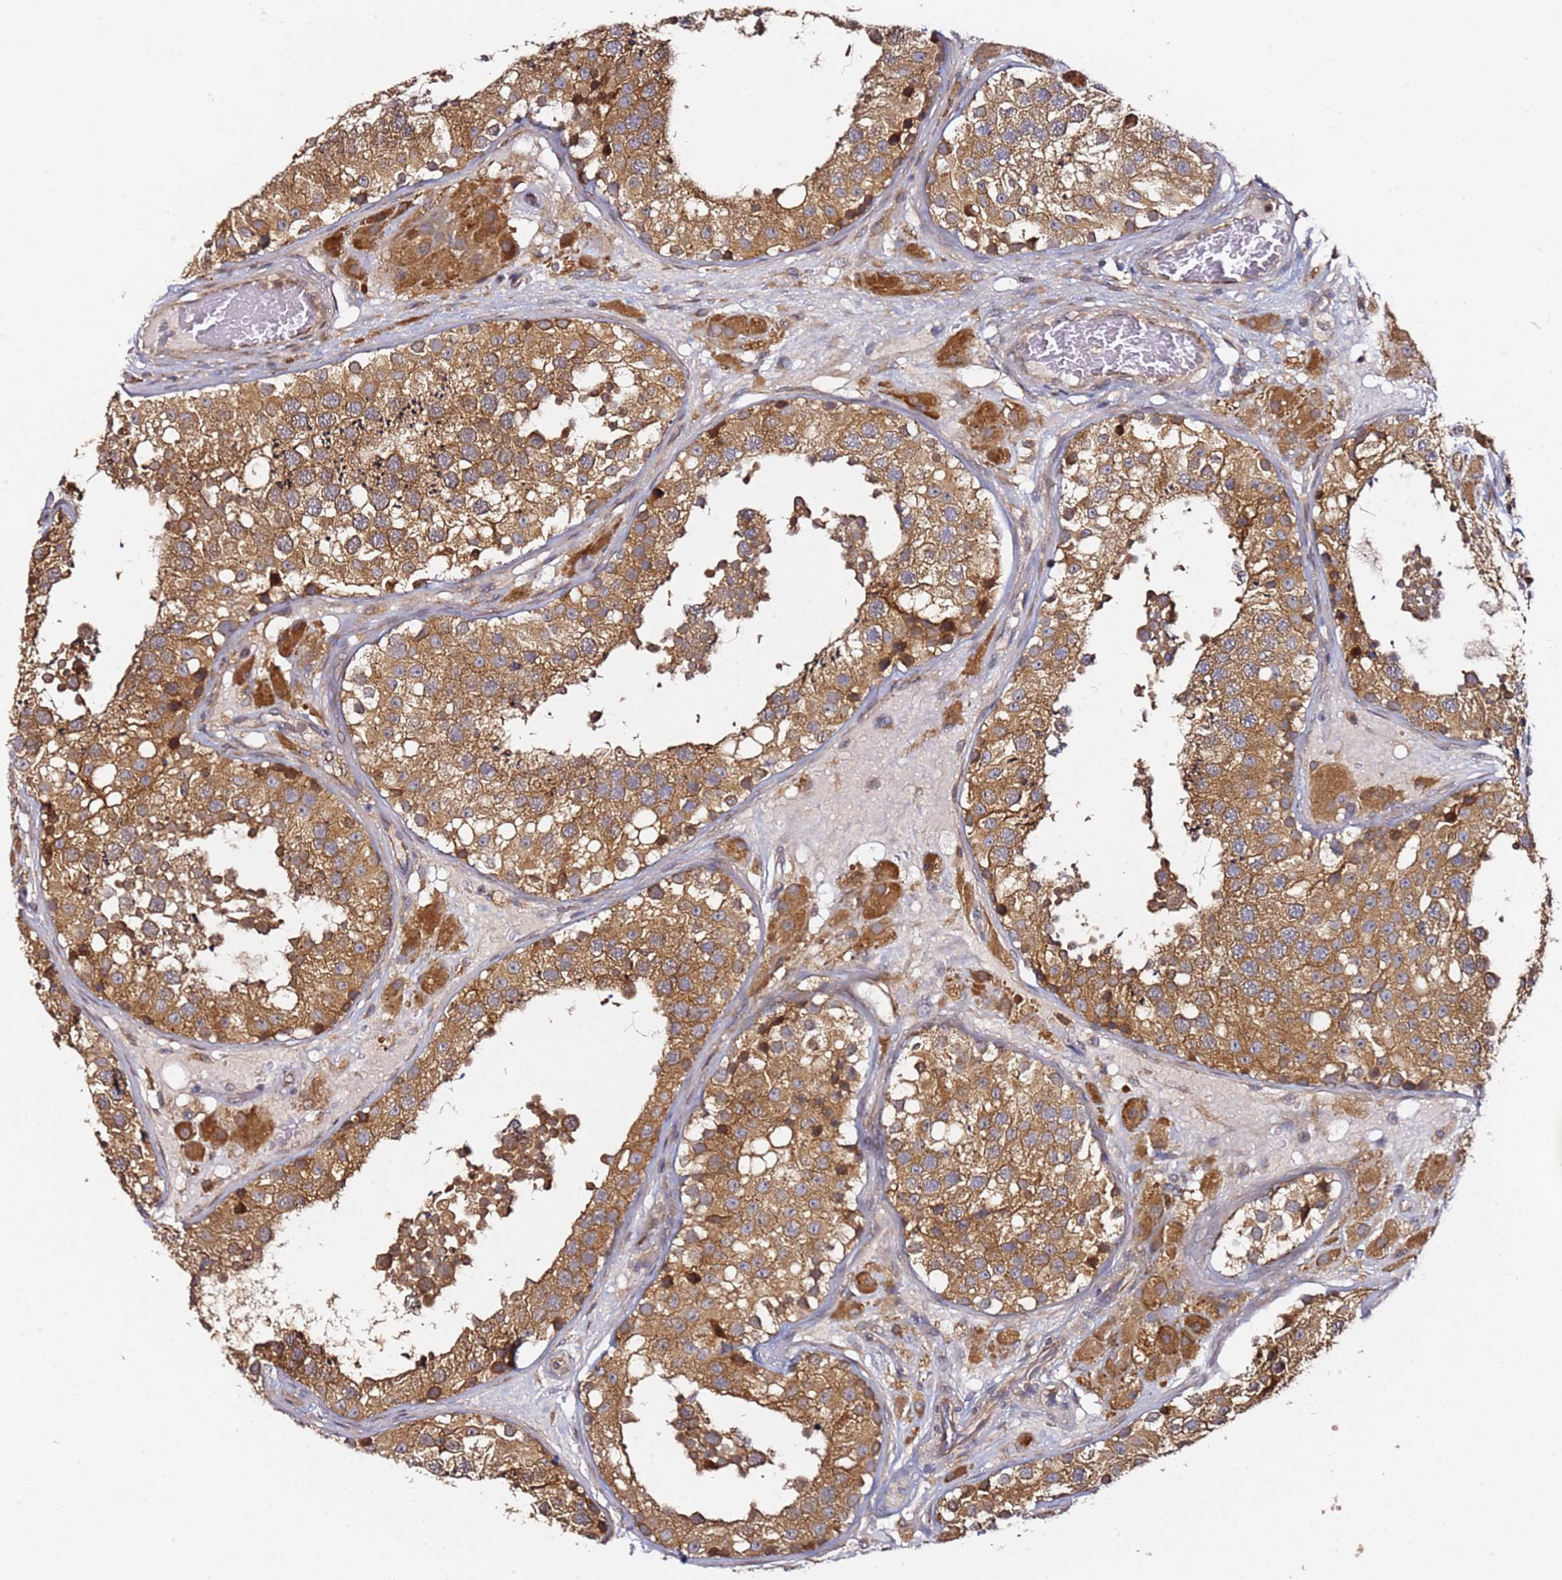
{"staining": {"intensity": "moderate", "quantity": ">75%", "location": "cytoplasmic/membranous"}, "tissue": "testis", "cell_type": "Cells in seminiferous ducts", "image_type": "normal", "snomed": [{"axis": "morphology", "description": "Normal tissue, NOS"}, {"axis": "topography", "description": "Testis"}], "caption": "Immunohistochemical staining of unremarkable testis demonstrates >75% levels of moderate cytoplasmic/membranous protein positivity in about >75% of cells in seminiferous ducts.", "gene": "PRKAB2", "patient": {"sex": "male", "age": 26}}